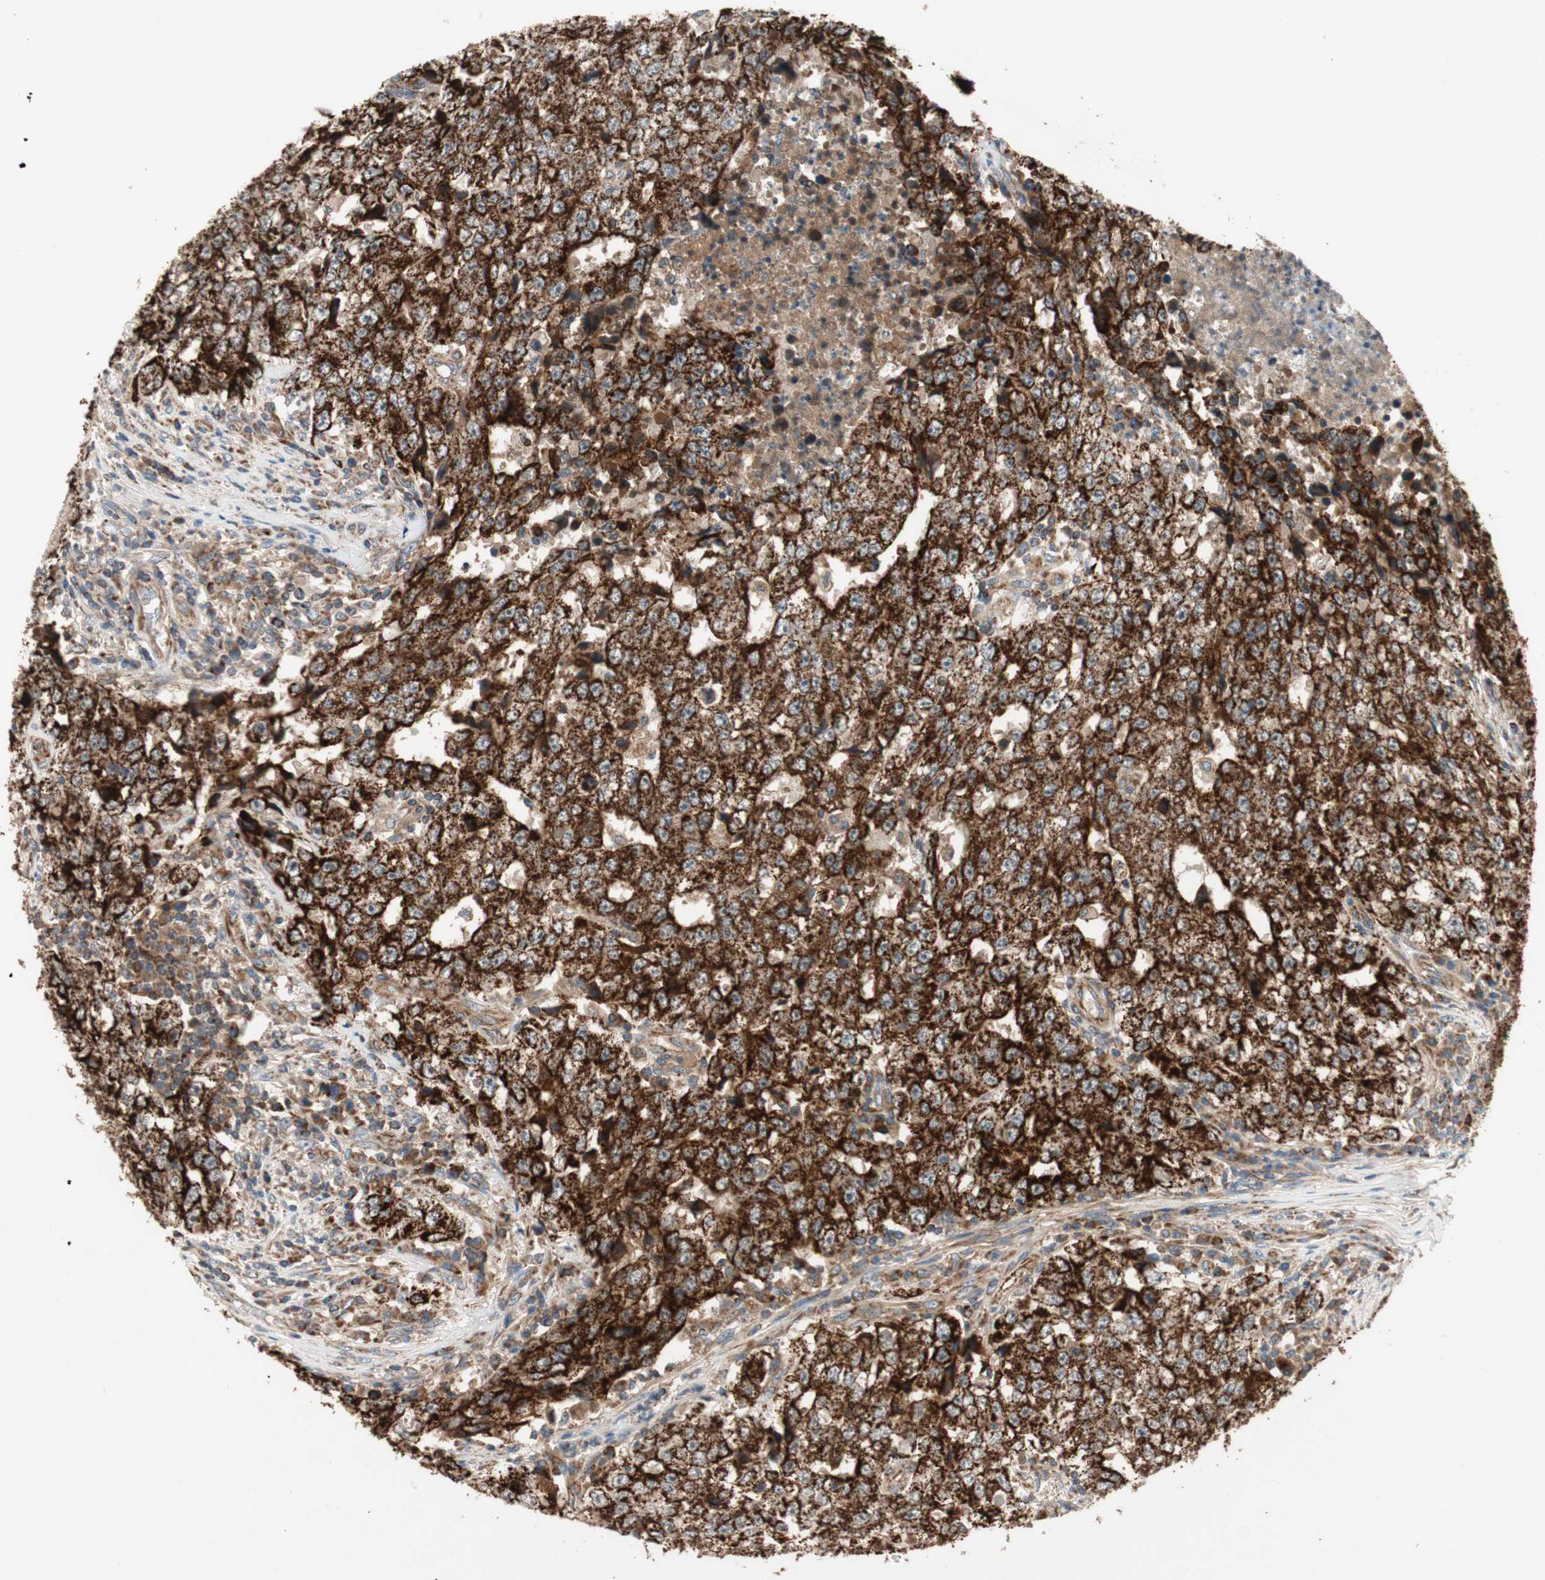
{"staining": {"intensity": "strong", "quantity": ">75%", "location": "cytoplasmic/membranous"}, "tissue": "testis cancer", "cell_type": "Tumor cells", "image_type": "cancer", "snomed": [{"axis": "morphology", "description": "Necrosis, NOS"}, {"axis": "morphology", "description": "Carcinoma, Embryonal, NOS"}, {"axis": "topography", "description": "Testis"}], "caption": "Human testis cancer (embryonal carcinoma) stained with a brown dye shows strong cytoplasmic/membranous positive positivity in about >75% of tumor cells.", "gene": "AKAP1", "patient": {"sex": "male", "age": 19}}